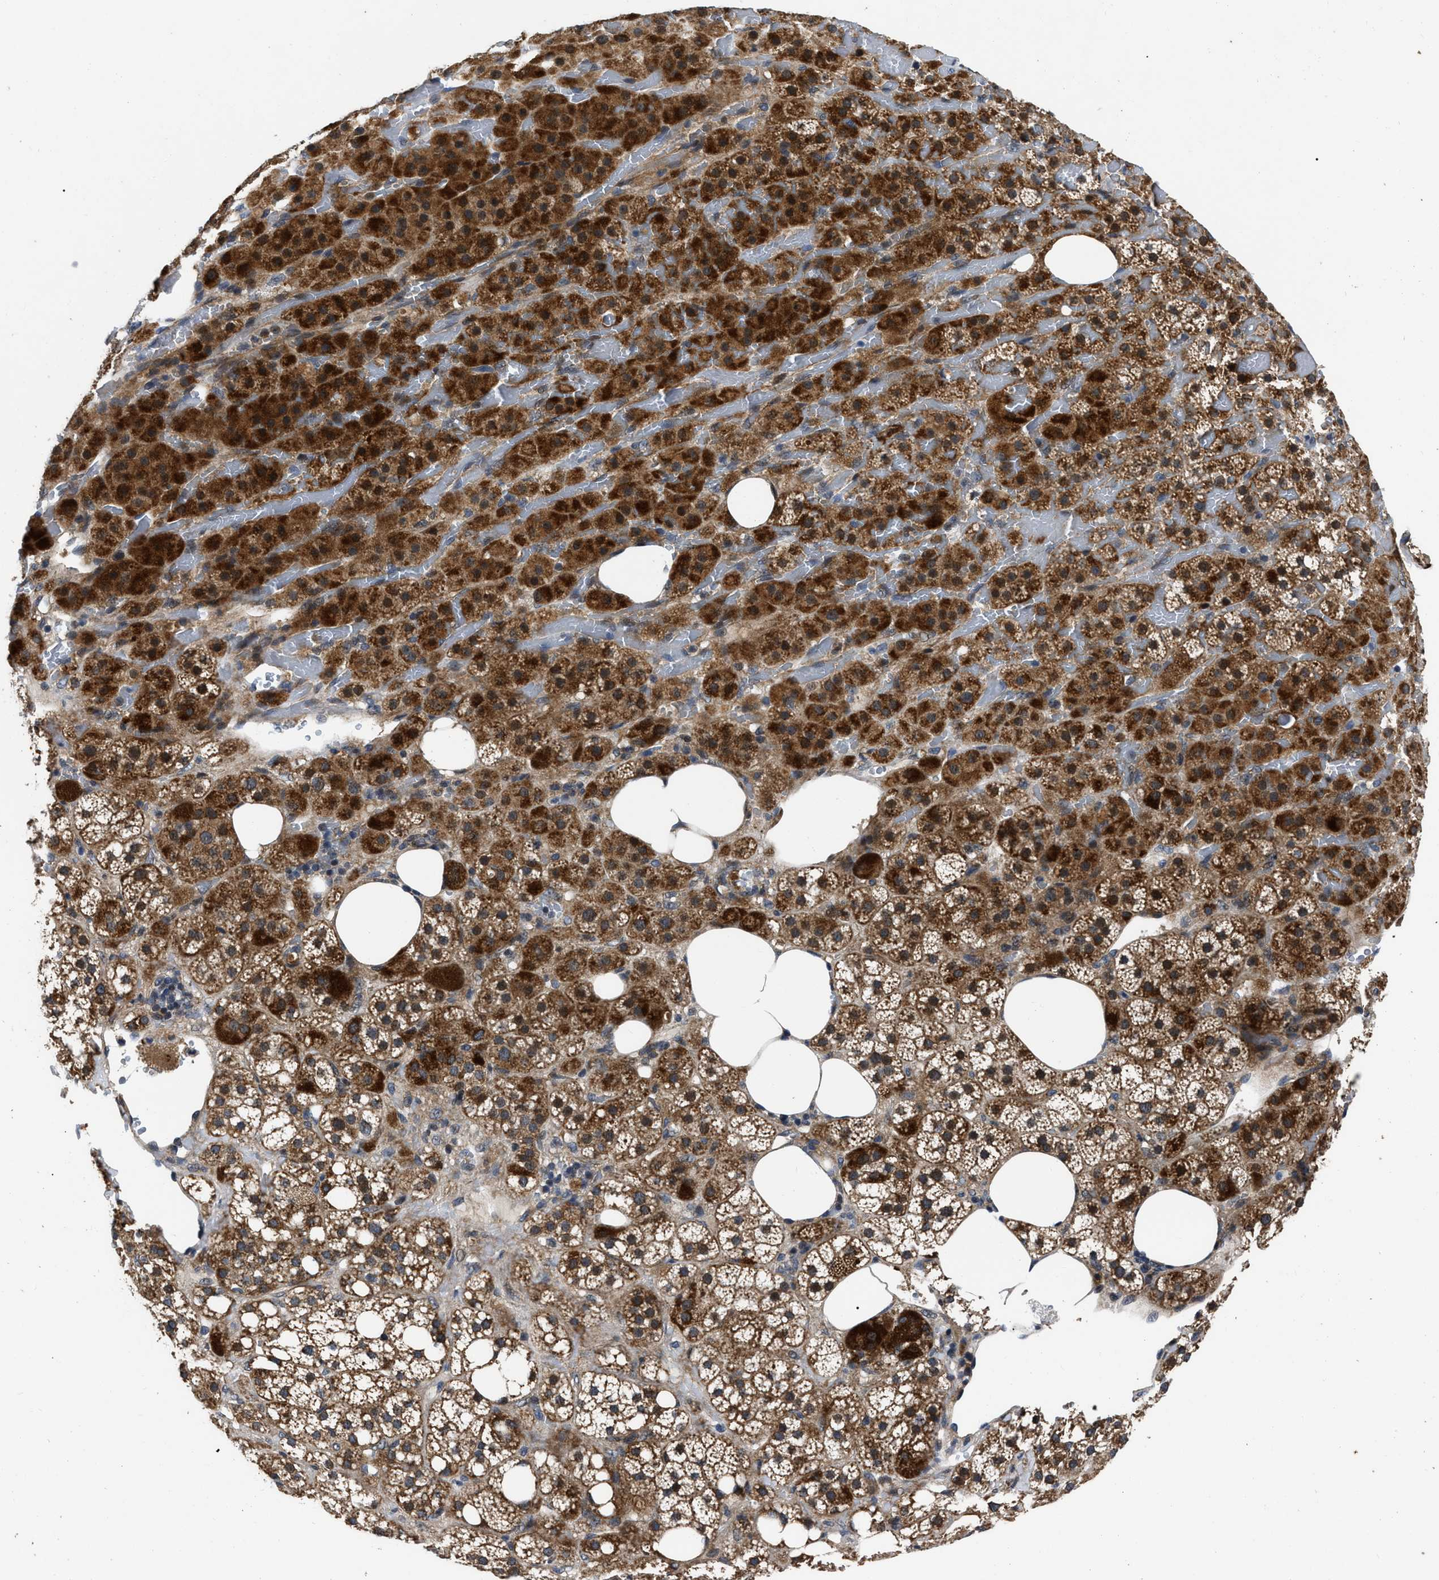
{"staining": {"intensity": "strong", "quantity": ">75%", "location": "cytoplasmic/membranous"}, "tissue": "adrenal gland", "cell_type": "Glandular cells", "image_type": "normal", "snomed": [{"axis": "morphology", "description": "Normal tissue, NOS"}, {"axis": "topography", "description": "Adrenal gland"}], "caption": "A high amount of strong cytoplasmic/membranous expression is seen in approximately >75% of glandular cells in benign adrenal gland.", "gene": "PPWD1", "patient": {"sex": "female", "age": 59}}